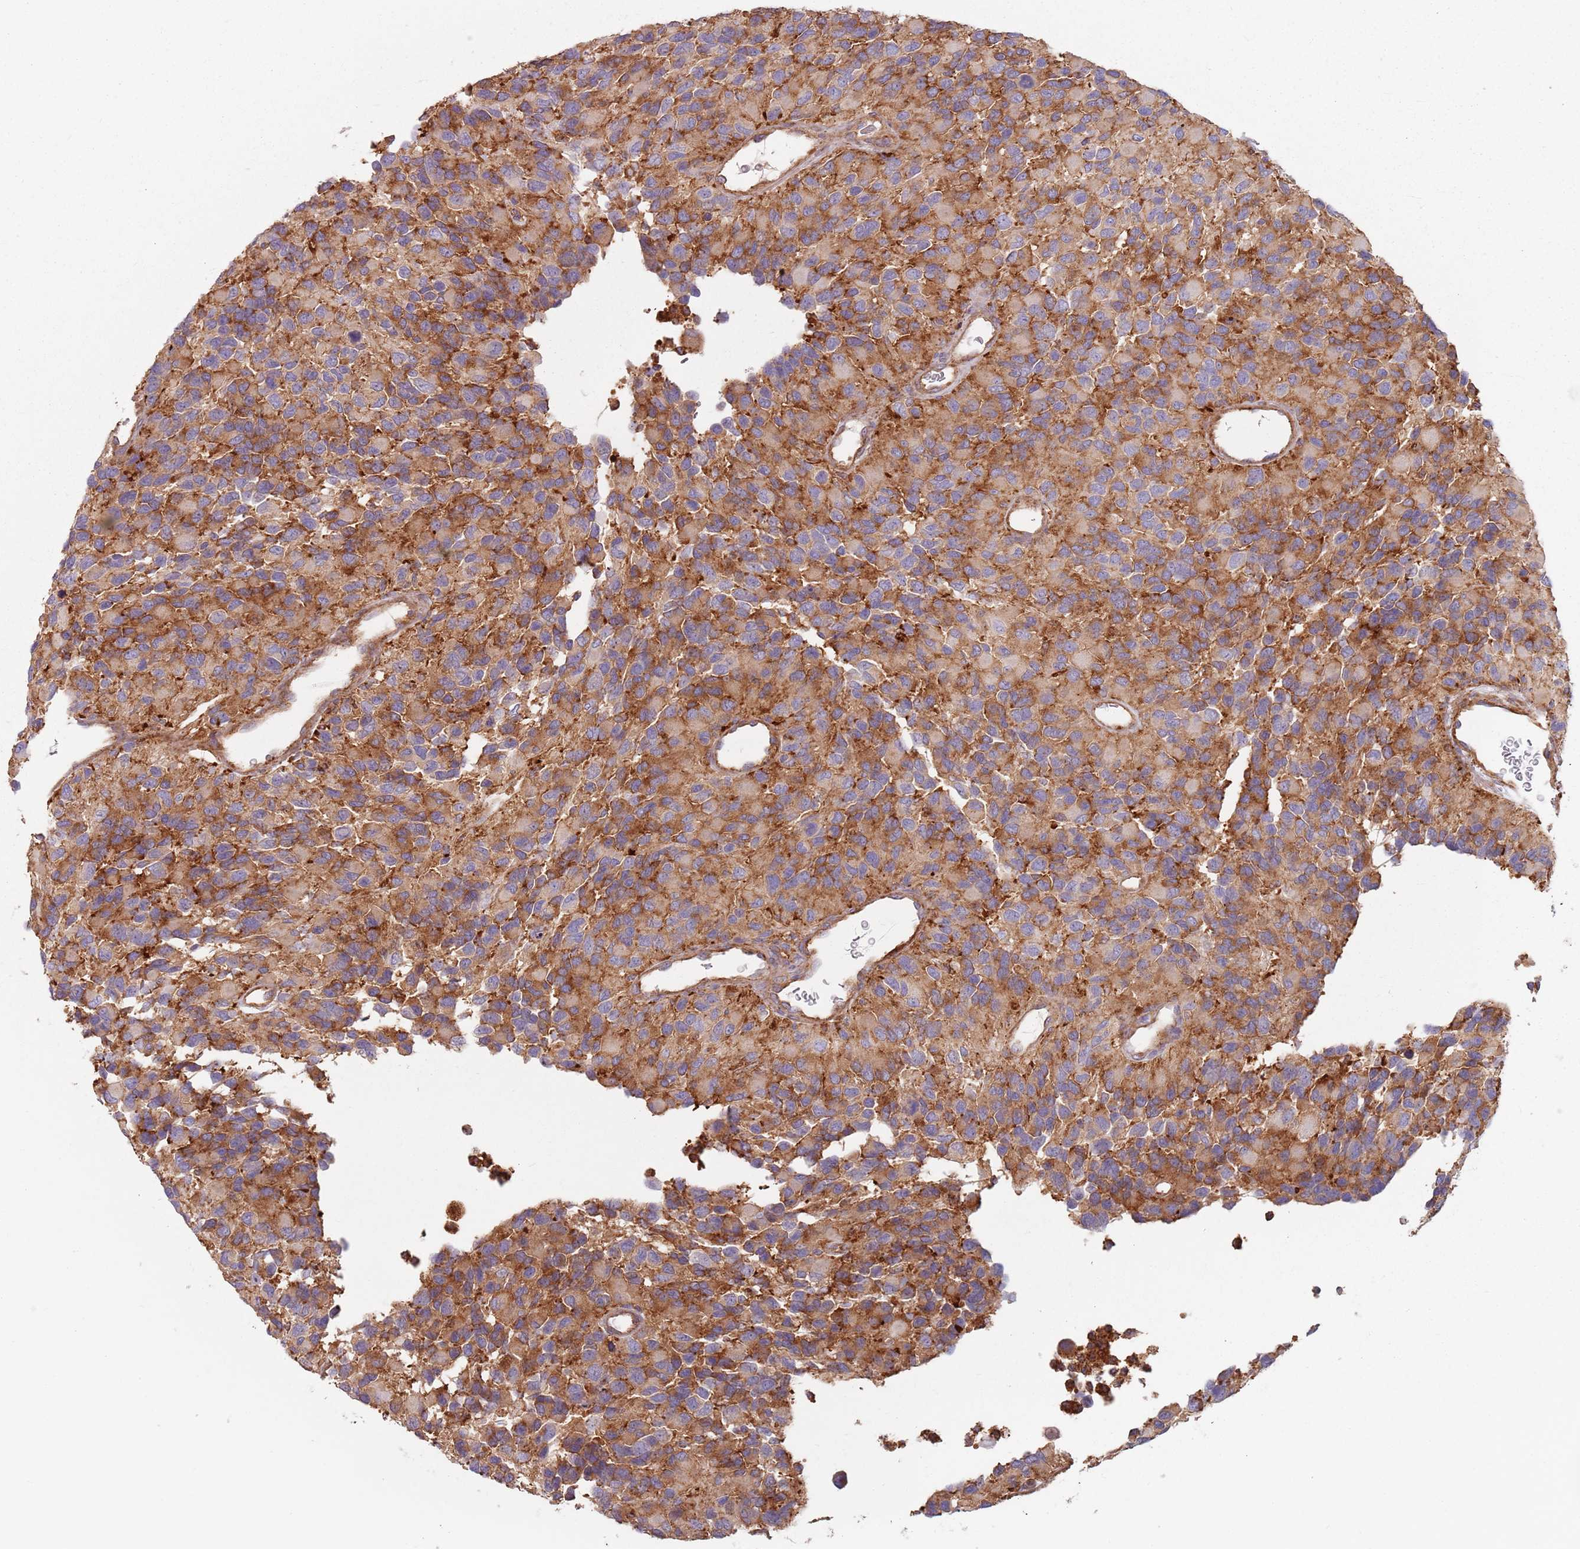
{"staining": {"intensity": "moderate", "quantity": ">75%", "location": "cytoplasmic/membranous"}, "tissue": "glioma", "cell_type": "Tumor cells", "image_type": "cancer", "snomed": [{"axis": "morphology", "description": "Glioma, malignant, High grade"}, {"axis": "topography", "description": "Brain"}], "caption": "About >75% of tumor cells in human glioma demonstrate moderate cytoplasmic/membranous protein staining as visualized by brown immunohistochemical staining.", "gene": "TPD52L2", "patient": {"sex": "male", "age": 77}}